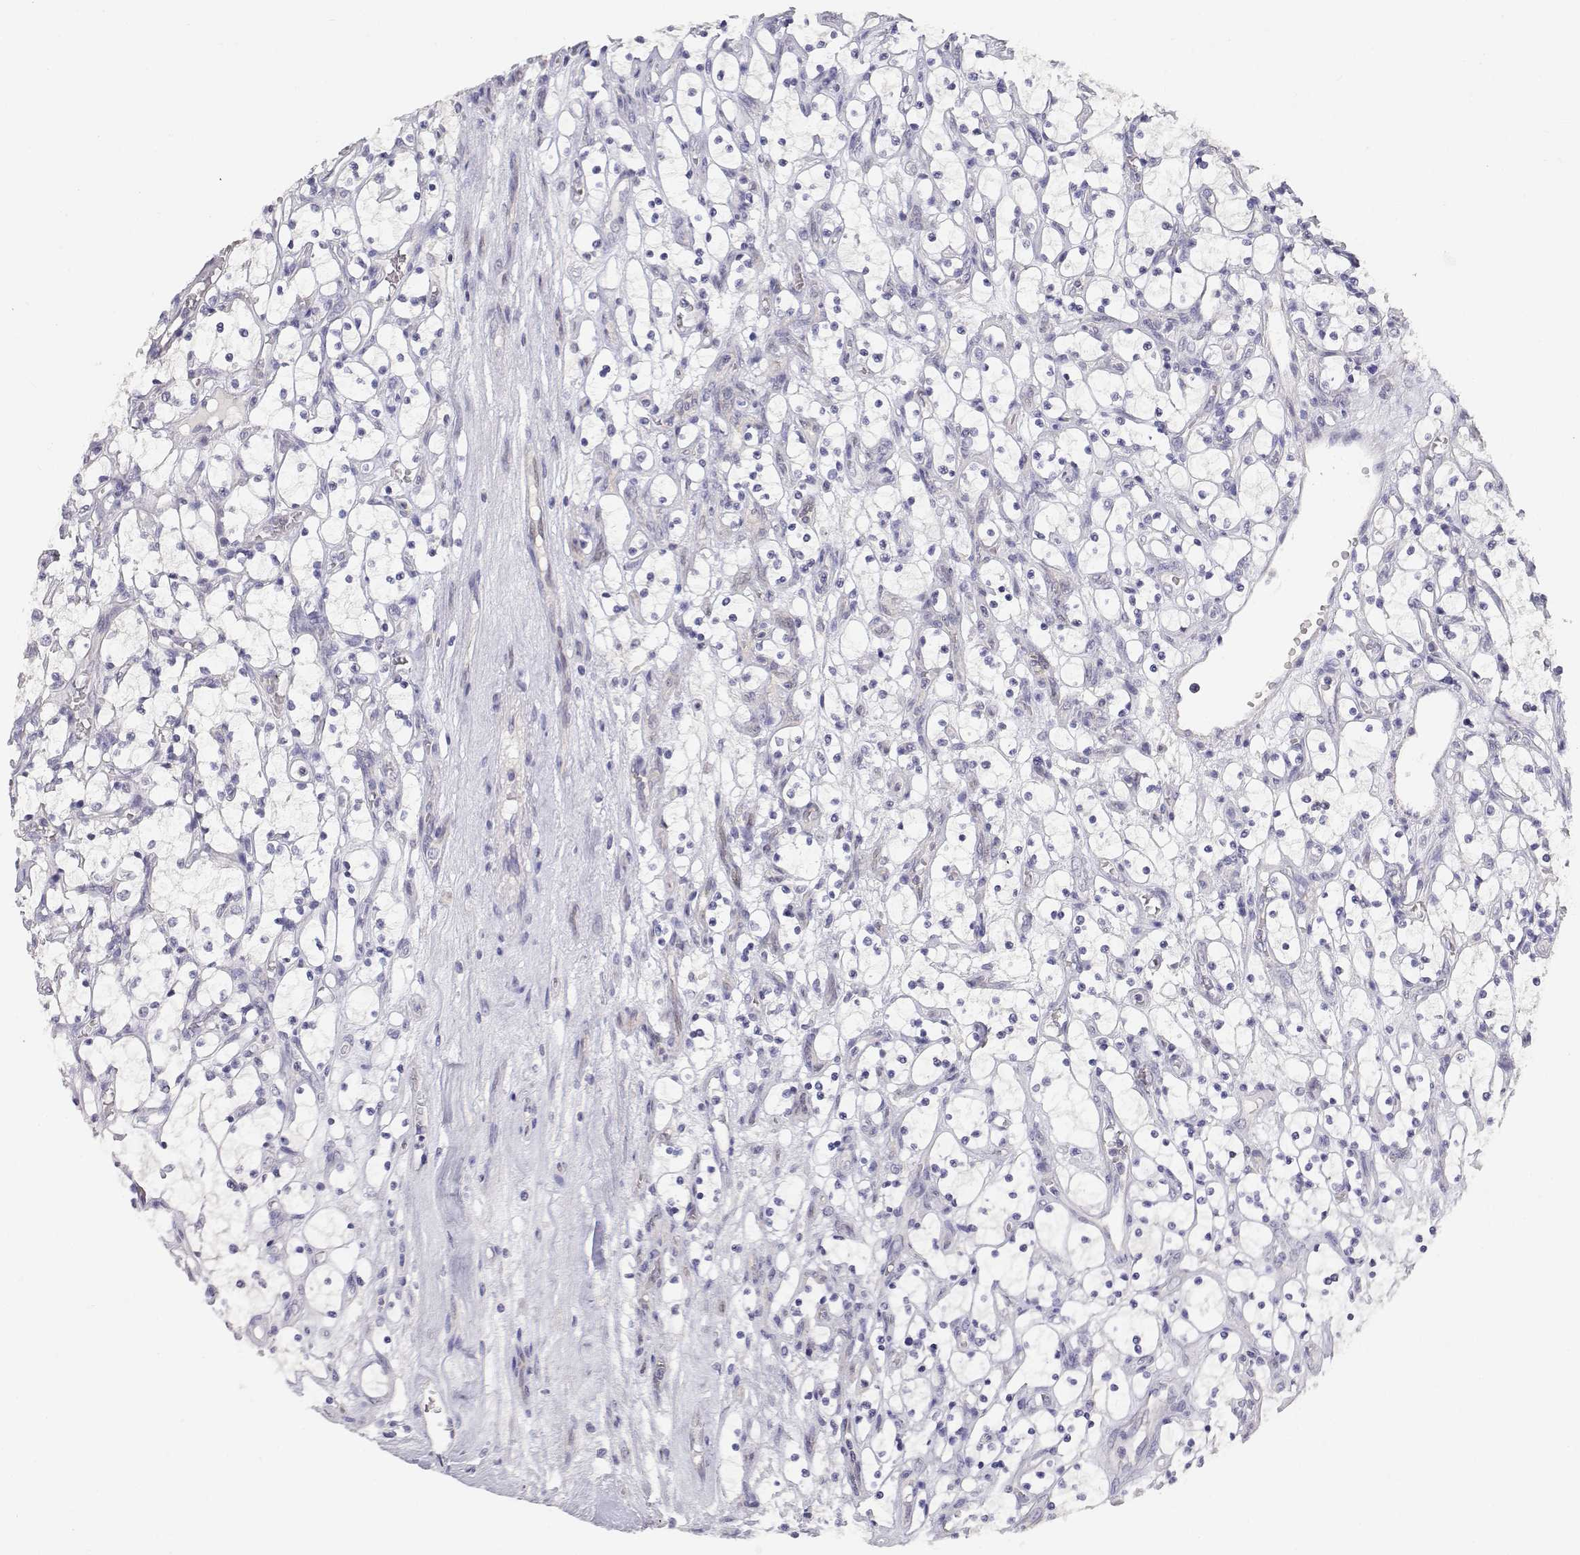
{"staining": {"intensity": "negative", "quantity": "none", "location": "none"}, "tissue": "renal cancer", "cell_type": "Tumor cells", "image_type": "cancer", "snomed": [{"axis": "morphology", "description": "Adenocarcinoma, NOS"}, {"axis": "topography", "description": "Kidney"}], "caption": "DAB (3,3'-diaminobenzidine) immunohistochemical staining of human renal cancer (adenocarcinoma) reveals no significant expression in tumor cells.", "gene": "ADA", "patient": {"sex": "female", "age": 69}}